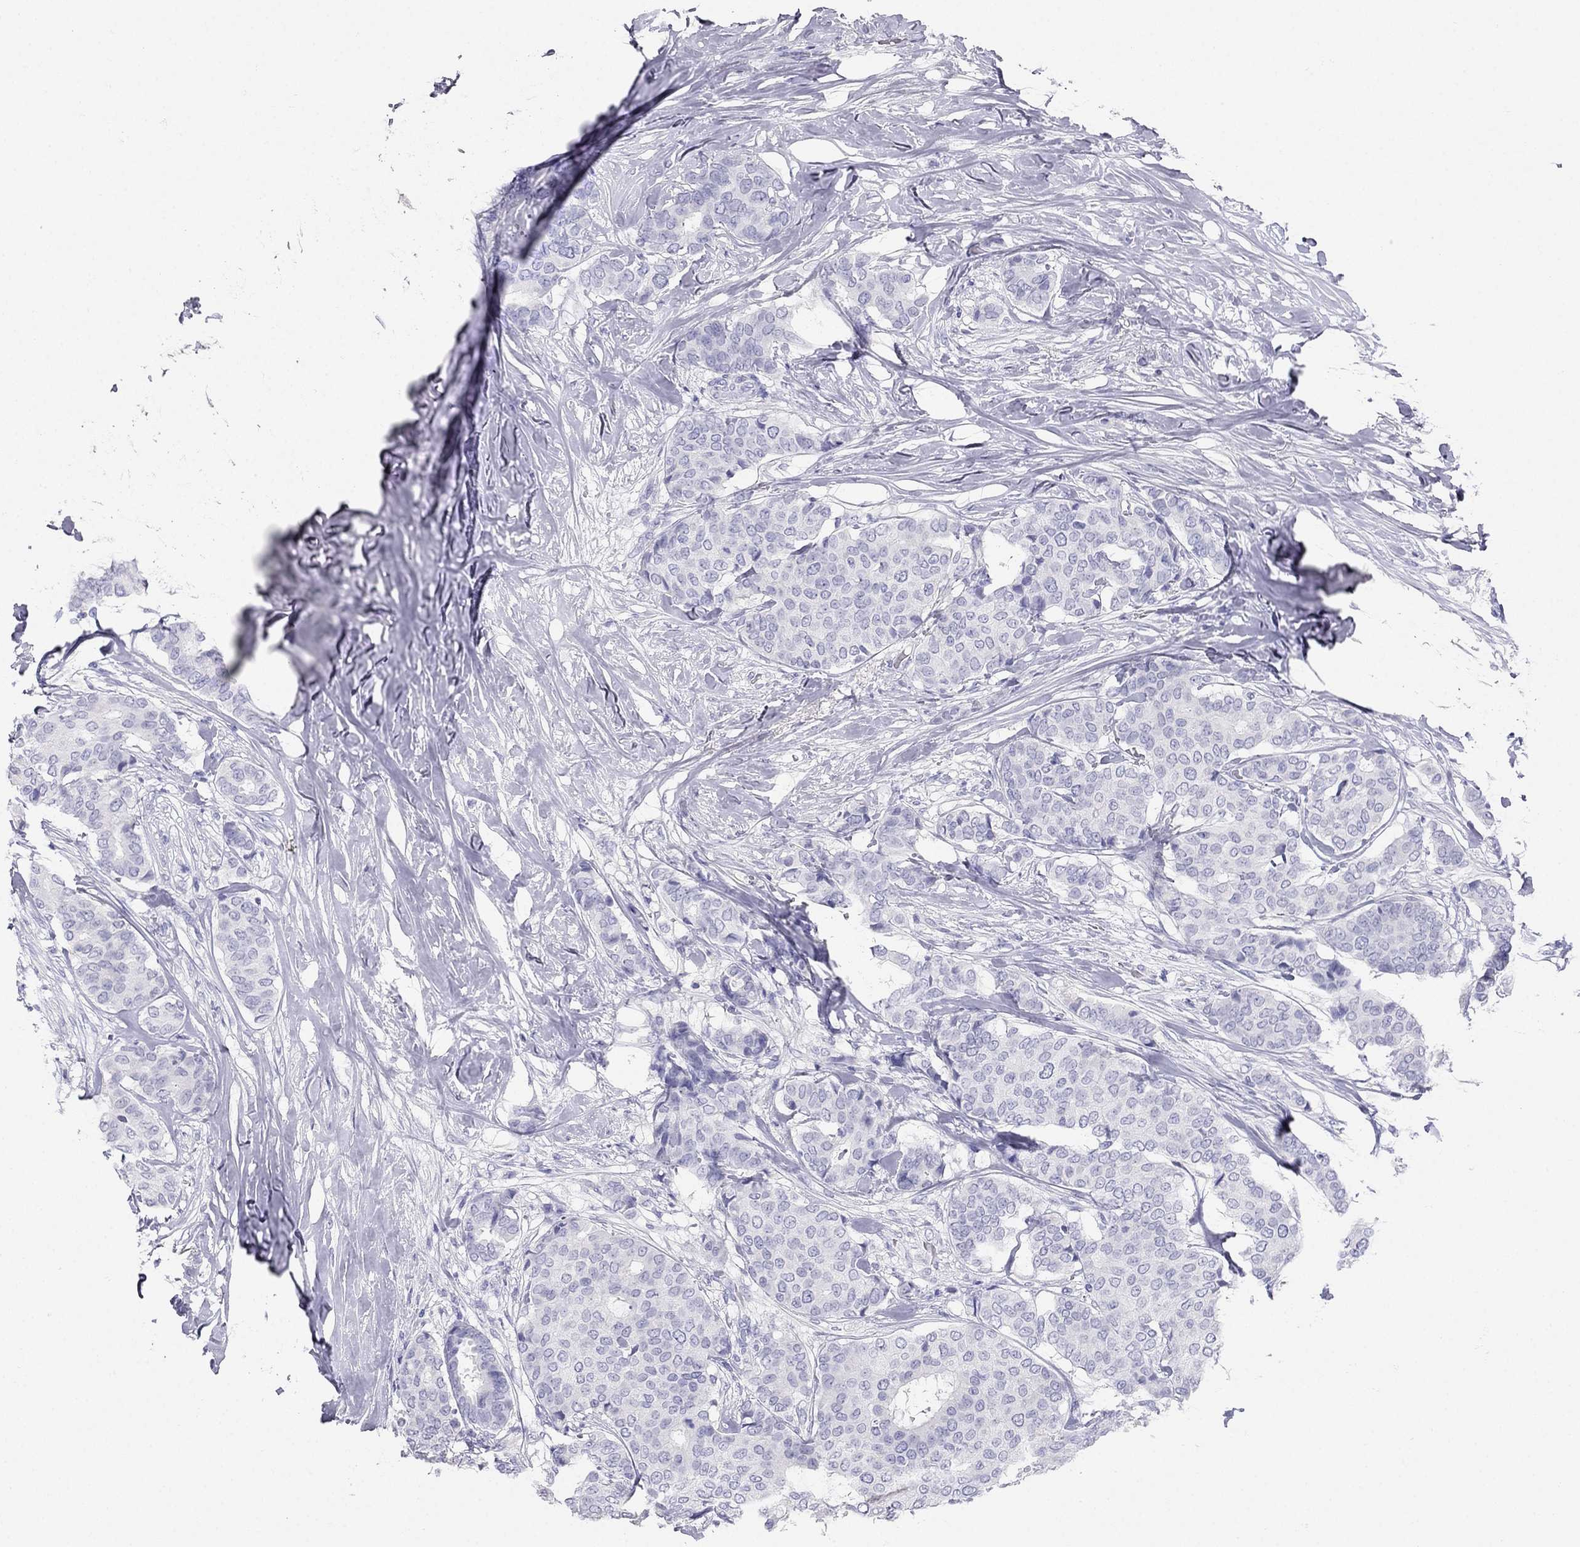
{"staining": {"intensity": "negative", "quantity": "none", "location": "none"}, "tissue": "breast cancer", "cell_type": "Tumor cells", "image_type": "cancer", "snomed": [{"axis": "morphology", "description": "Duct carcinoma"}, {"axis": "topography", "description": "Breast"}], "caption": "Immunohistochemical staining of human breast invasive ductal carcinoma demonstrates no significant staining in tumor cells.", "gene": "RFLNA", "patient": {"sex": "female", "age": 75}}